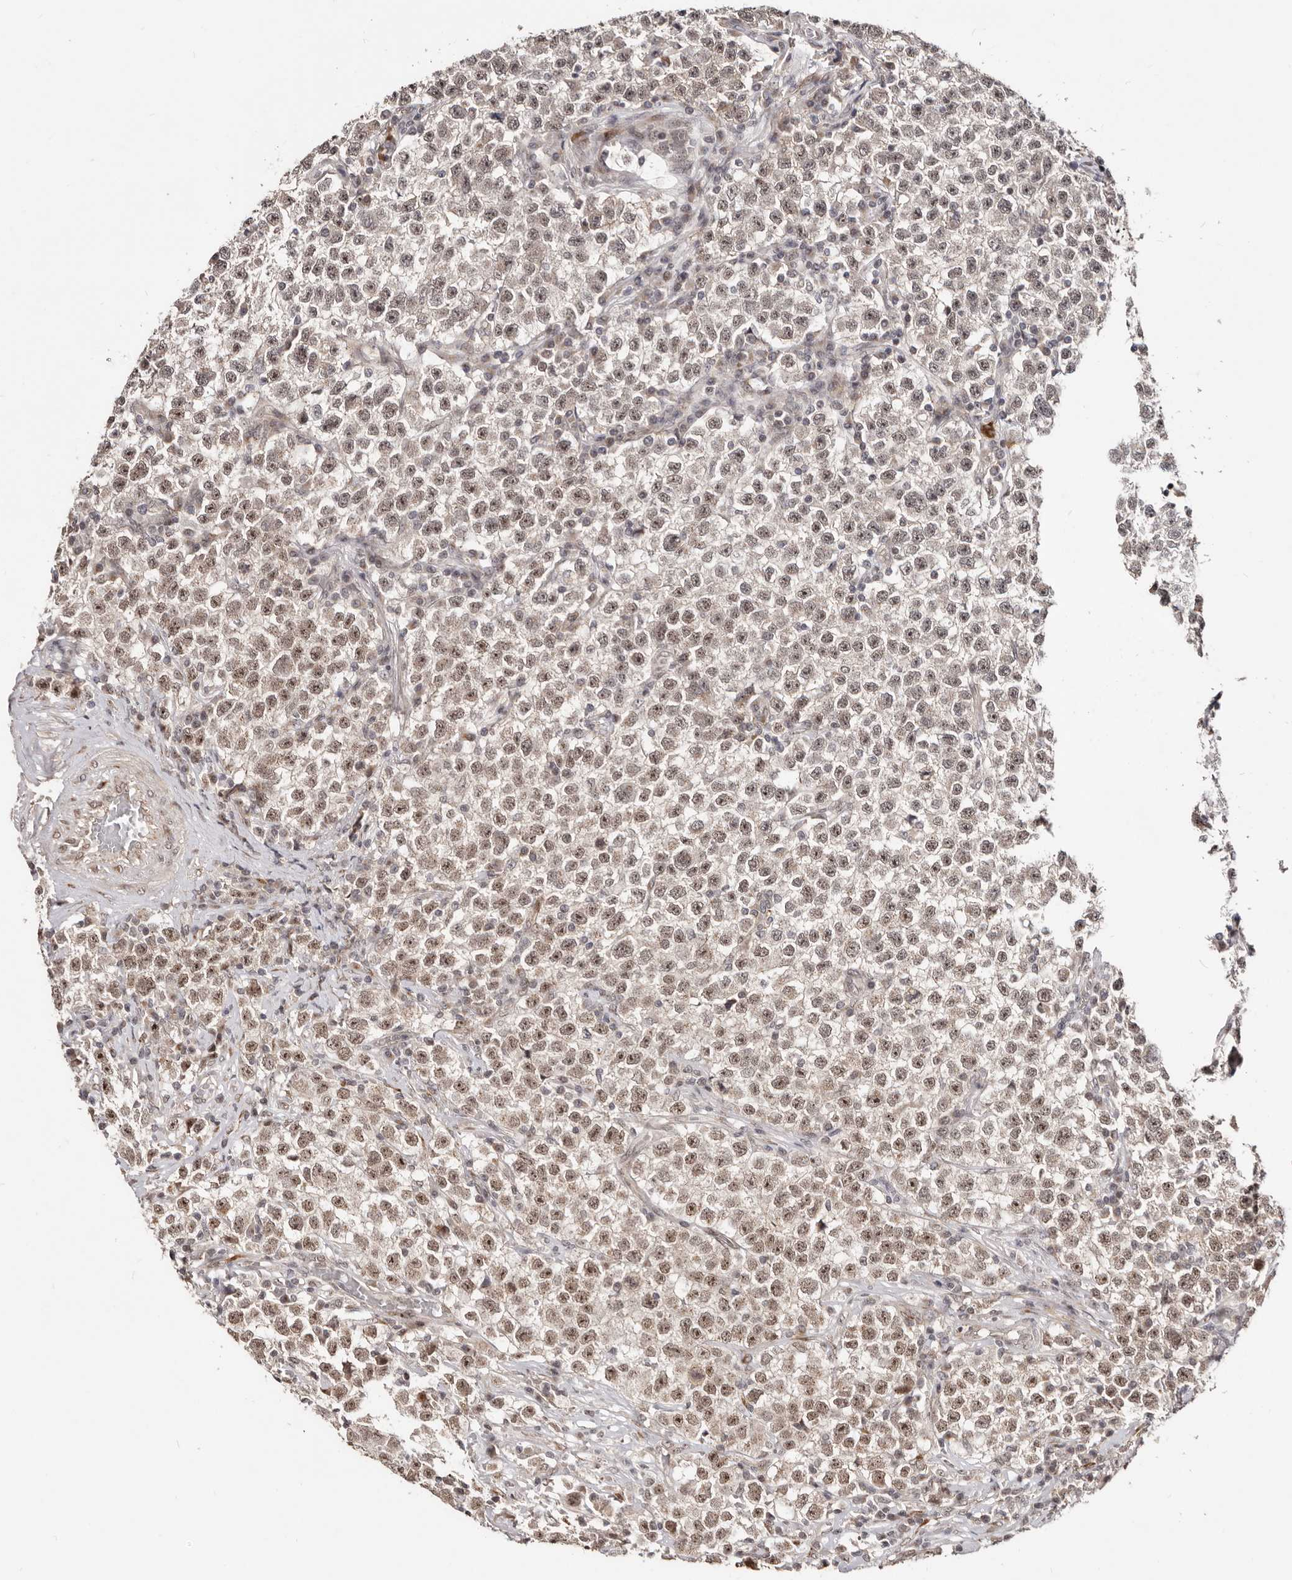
{"staining": {"intensity": "weak", "quantity": ">75%", "location": "nuclear"}, "tissue": "testis cancer", "cell_type": "Tumor cells", "image_type": "cancer", "snomed": [{"axis": "morphology", "description": "Seminoma, NOS"}, {"axis": "topography", "description": "Testis"}], "caption": "Immunohistochemical staining of human testis cancer displays low levels of weak nuclear protein staining in about >75% of tumor cells.", "gene": "SRCAP", "patient": {"sex": "male", "age": 22}}